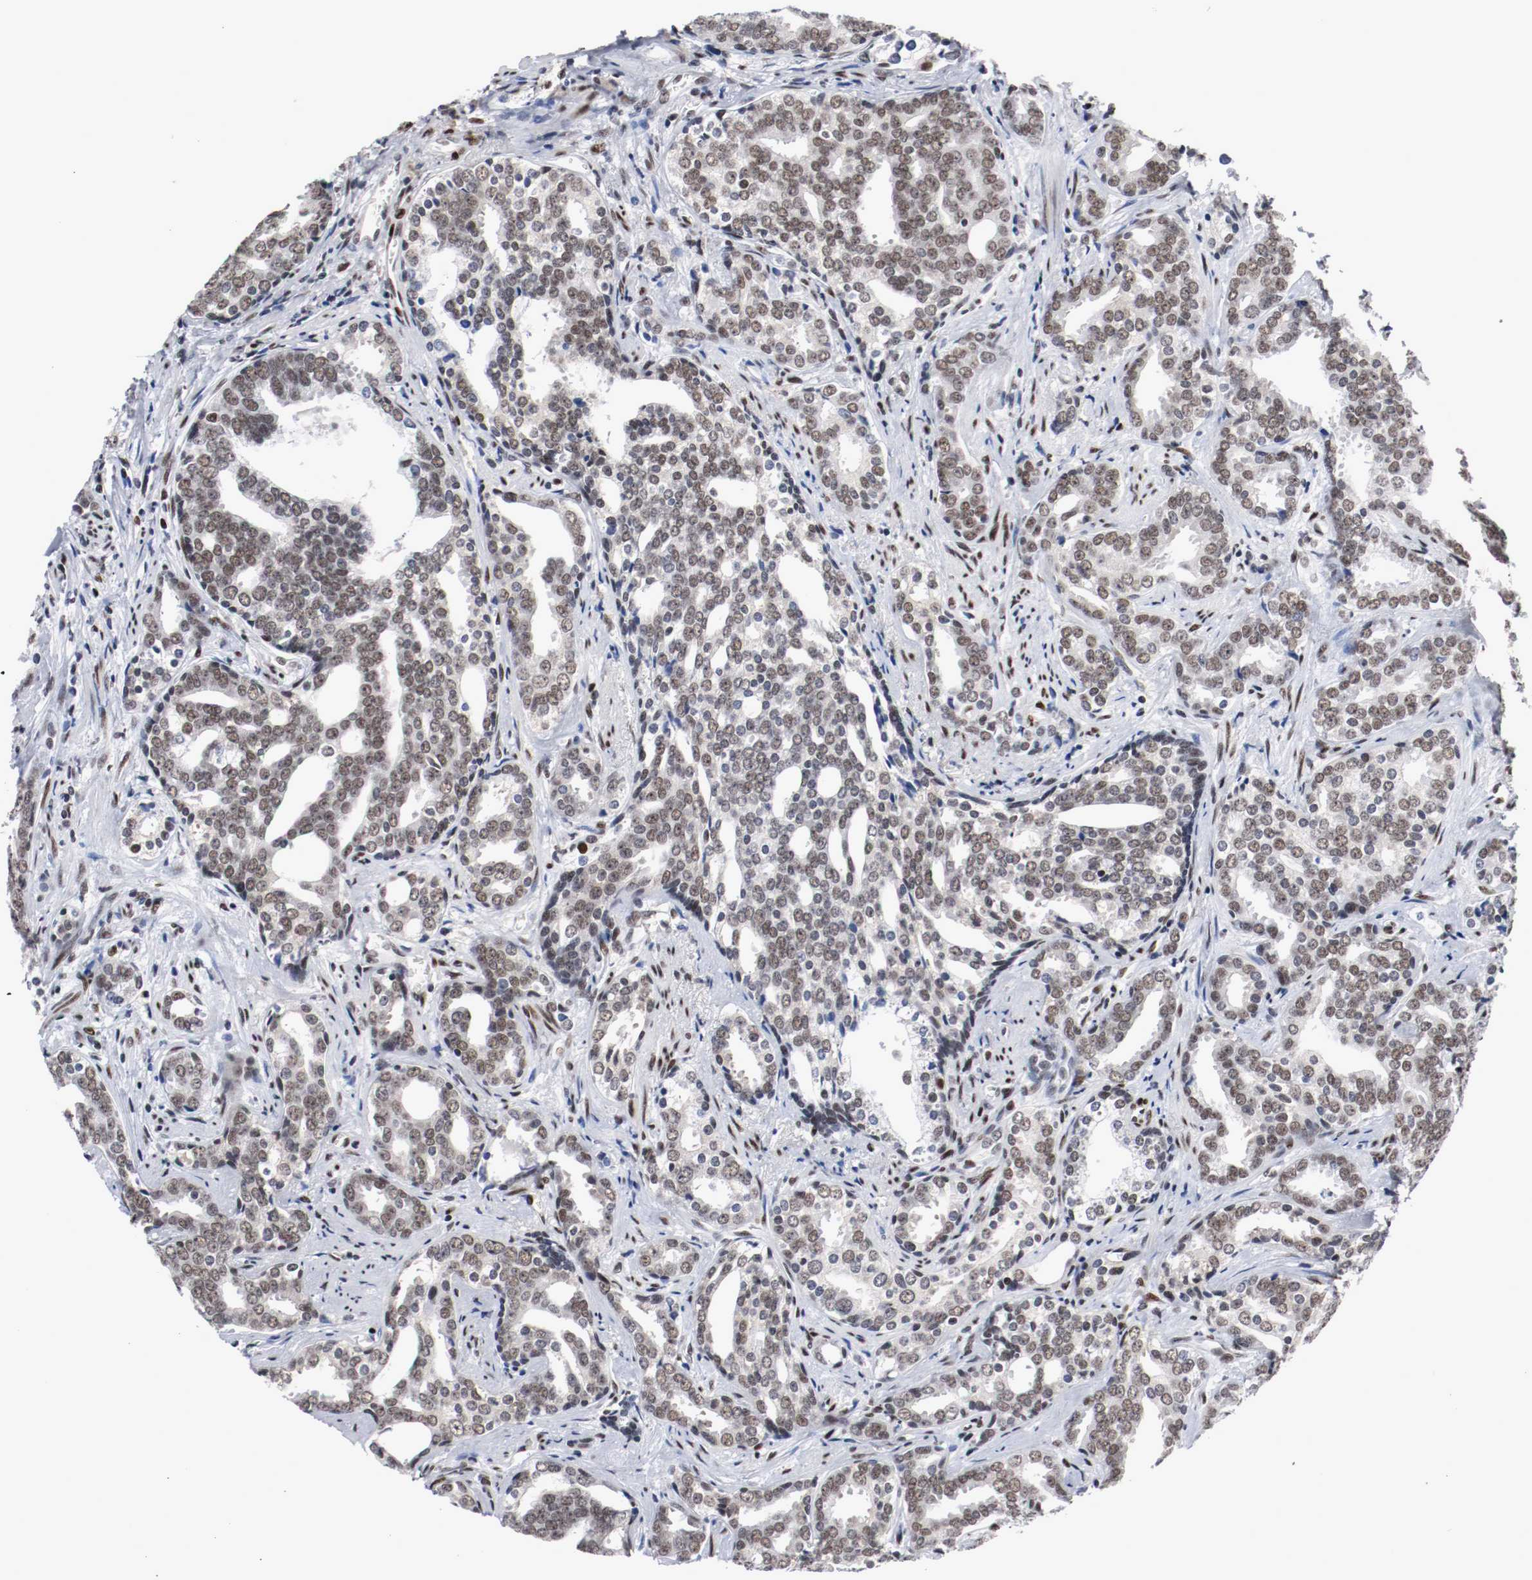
{"staining": {"intensity": "weak", "quantity": "25%-75%", "location": "nuclear"}, "tissue": "prostate cancer", "cell_type": "Tumor cells", "image_type": "cancer", "snomed": [{"axis": "morphology", "description": "Adenocarcinoma, High grade"}, {"axis": "topography", "description": "Prostate"}], "caption": "Immunohistochemistry (IHC) histopathology image of neoplastic tissue: prostate cancer stained using immunohistochemistry reveals low levels of weak protein expression localized specifically in the nuclear of tumor cells, appearing as a nuclear brown color.", "gene": "MEF2D", "patient": {"sex": "male", "age": 67}}